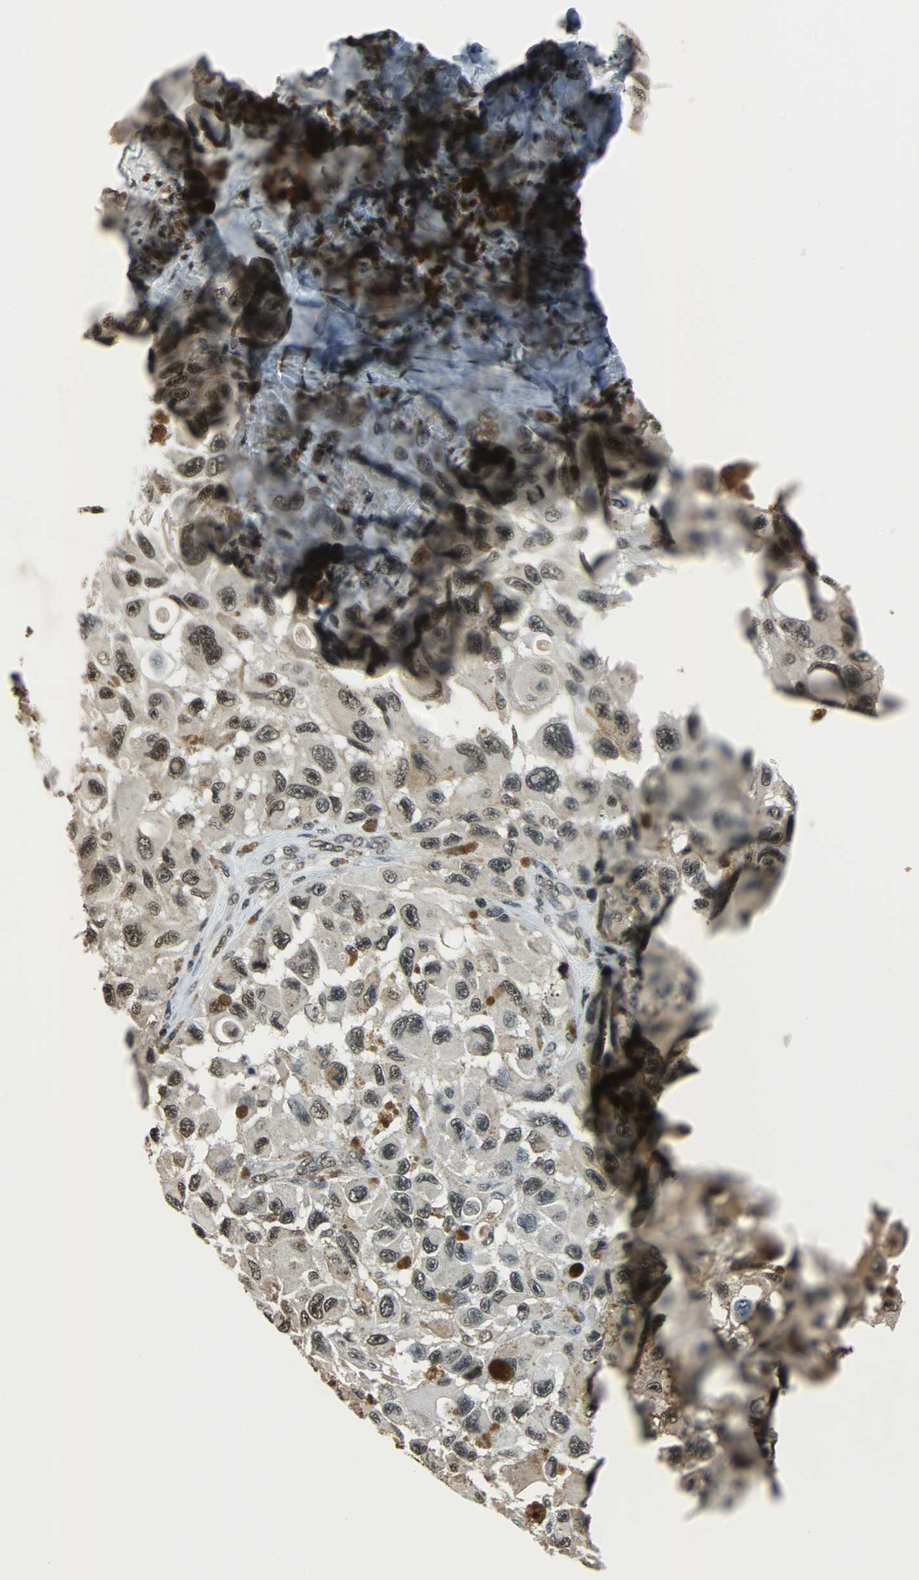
{"staining": {"intensity": "moderate", "quantity": ">75%", "location": "nuclear"}, "tissue": "melanoma", "cell_type": "Tumor cells", "image_type": "cancer", "snomed": [{"axis": "morphology", "description": "Malignant melanoma, NOS"}, {"axis": "topography", "description": "Skin"}], "caption": "Immunohistochemistry (DAB) staining of human melanoma displays moderate nuclear protein expression in about >75% of tumor cells.", "gene": "REST", "patient": {"sex": "female", "age": 73}}